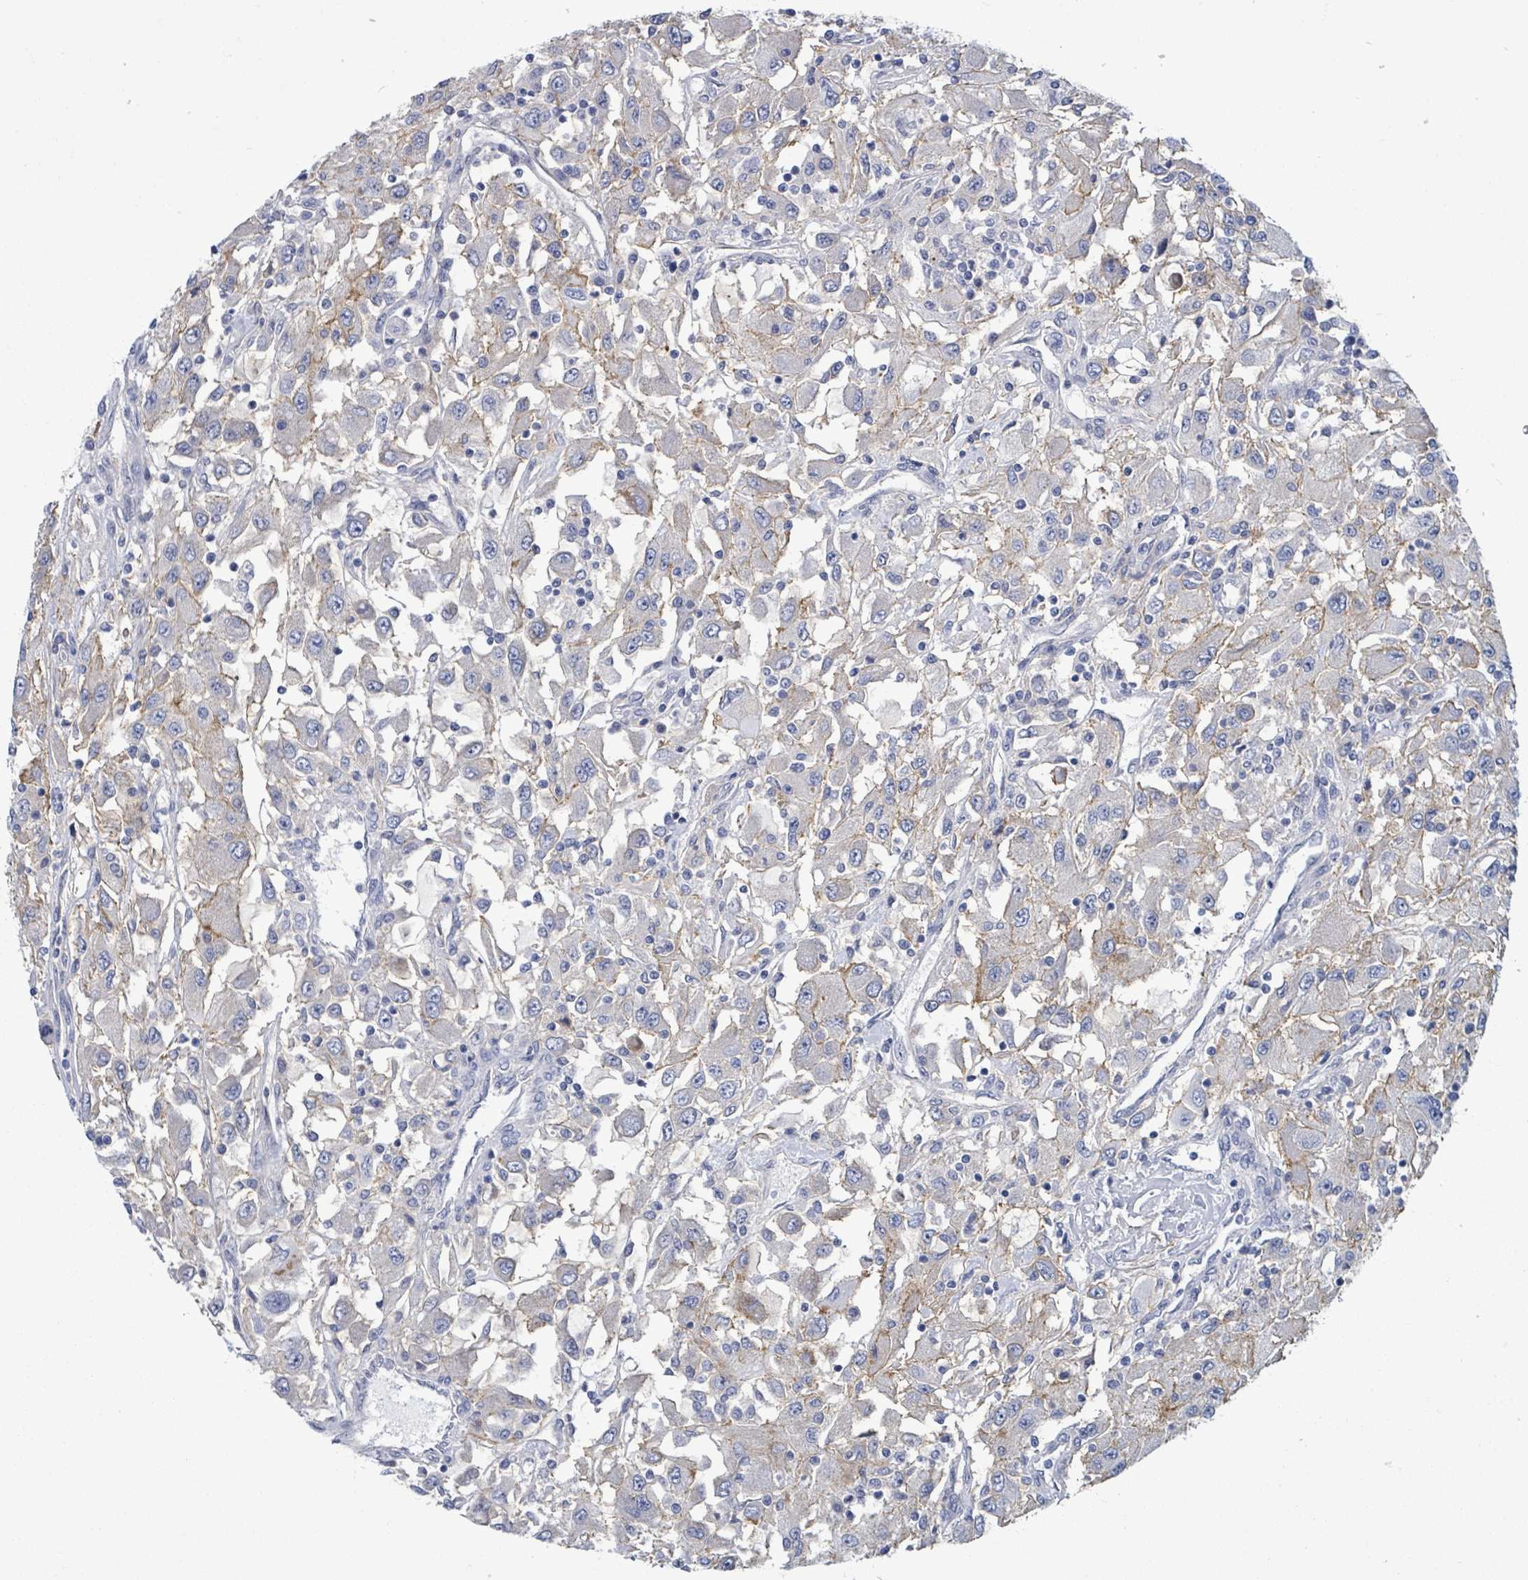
{"staining": {"intensity": "weak", "quantity": "<25%", "location": "cytoplasmic/membranous"}, "tissue": "renal cancer", "cell_type": "Tumor cells", "image_type": "cancer", "snomed": [{"axis": "morphology", "description": "Adenocarcinoma, NOS"}, {"axis": "topography", "description": "Kidney"}], "caption": "The immunohistochemistry image has no significant positivity in tumor cells of renal cancer (adenocarcinoma) tissue. (Stains: DAB (3,3'-diaminobenzidine) IHC with hematoxylin counter stain, Microscopy: brightfield microscopy at high magnification).", "gene": "BSG", "patient": {"sex": "female", "age": 67}}